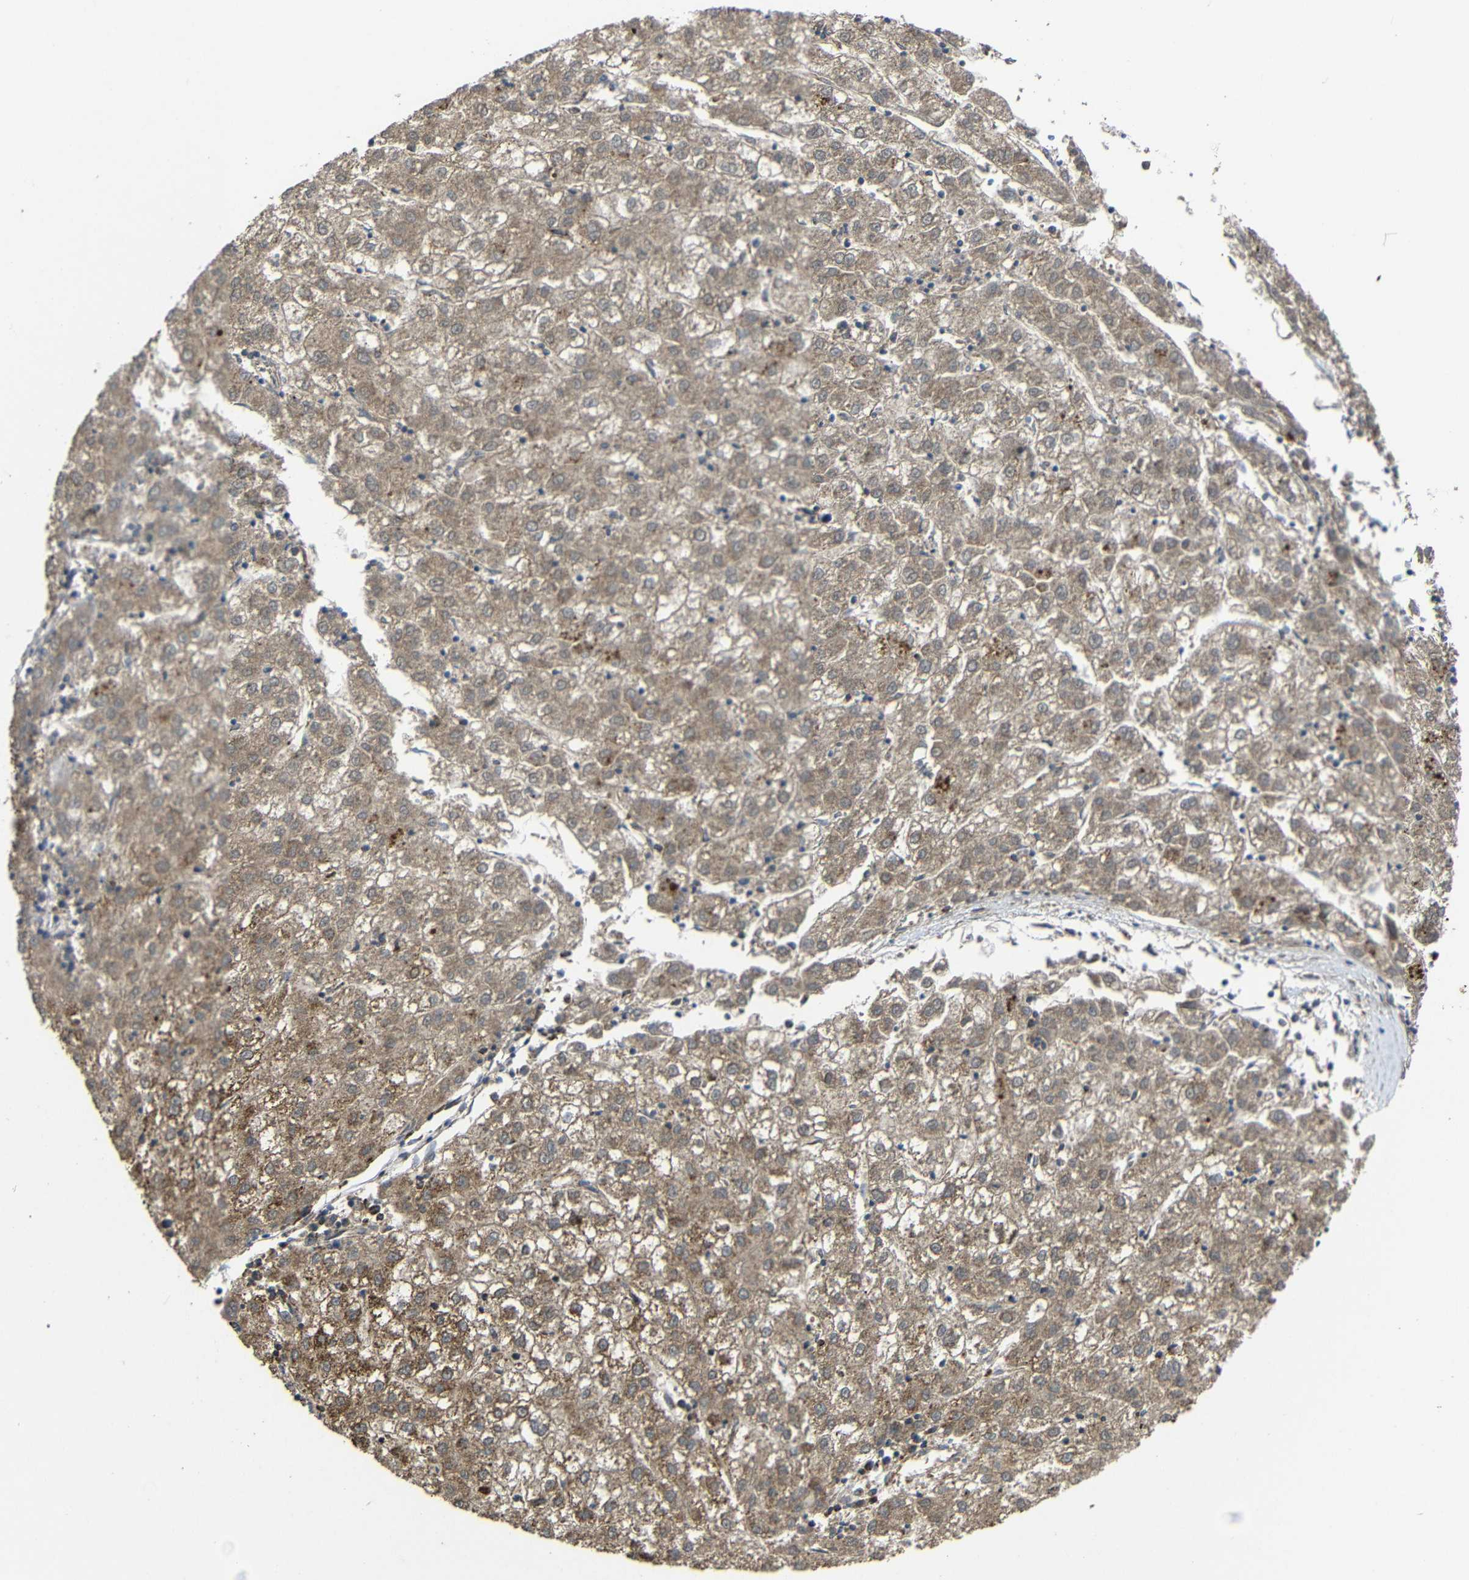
{"staining": {"intensity": "moderate", "quantity": ">75%", "location": "cytoplasmic/membranous"}, "tissue": "liver cancer", "cell_type": "Tumor cells", "image_type": "cancer", "snomed": [{"axis": "morphology", "description": "Carcinoma, Hepatocellular, NOS"}, {"axis": "topography", "description": "Liver"}], "caption": "Liver hepatocellular carcinoma tissue shows moderate cytoplasmic/membranous expression in approximately >75% of tumor cells", "gene": "ATP5F1A", "patient": {"sex": "male", "age": 72}}